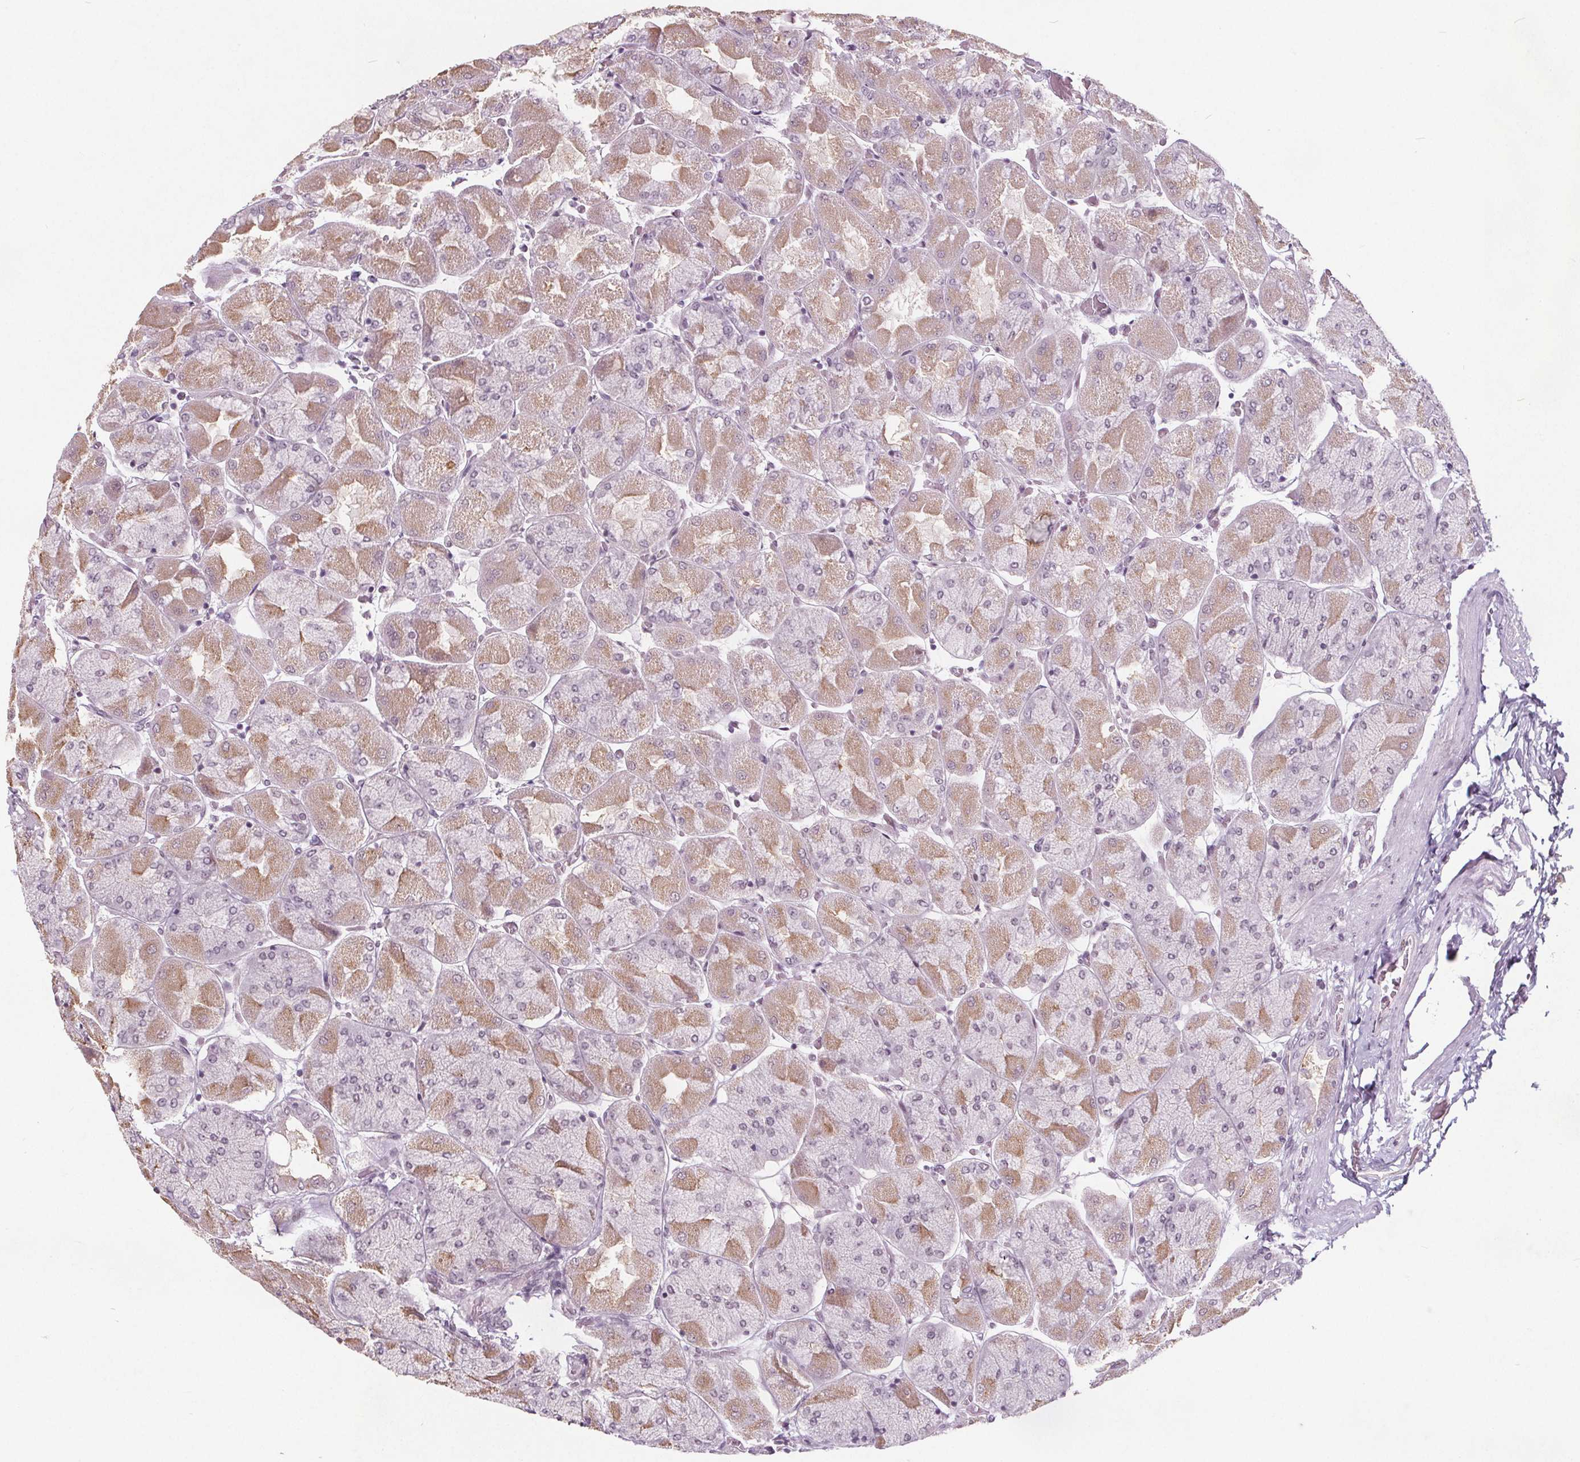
{"staining": {"intensity": "moderate", "quantity": "25%-75%", "location": "cytoplasmic/membranous,nuclear"}, "tissue": "stomach", "cell_type": "Glandular cells", "image_type": "normal", "snomed": [{"axis": "morphology", "description": "Normal tissue, NOS"}, {"axis": "topography", "description": "Stomach"}], "caption": "Brown immunohistochemical staining in normal human stomach reveals moderate cytoplasmic/membranous,nuclear expression in about 25%-75% of glandular cells.", "gene": "TAF6L", "patient": {"sex": "female", "age": 61}}